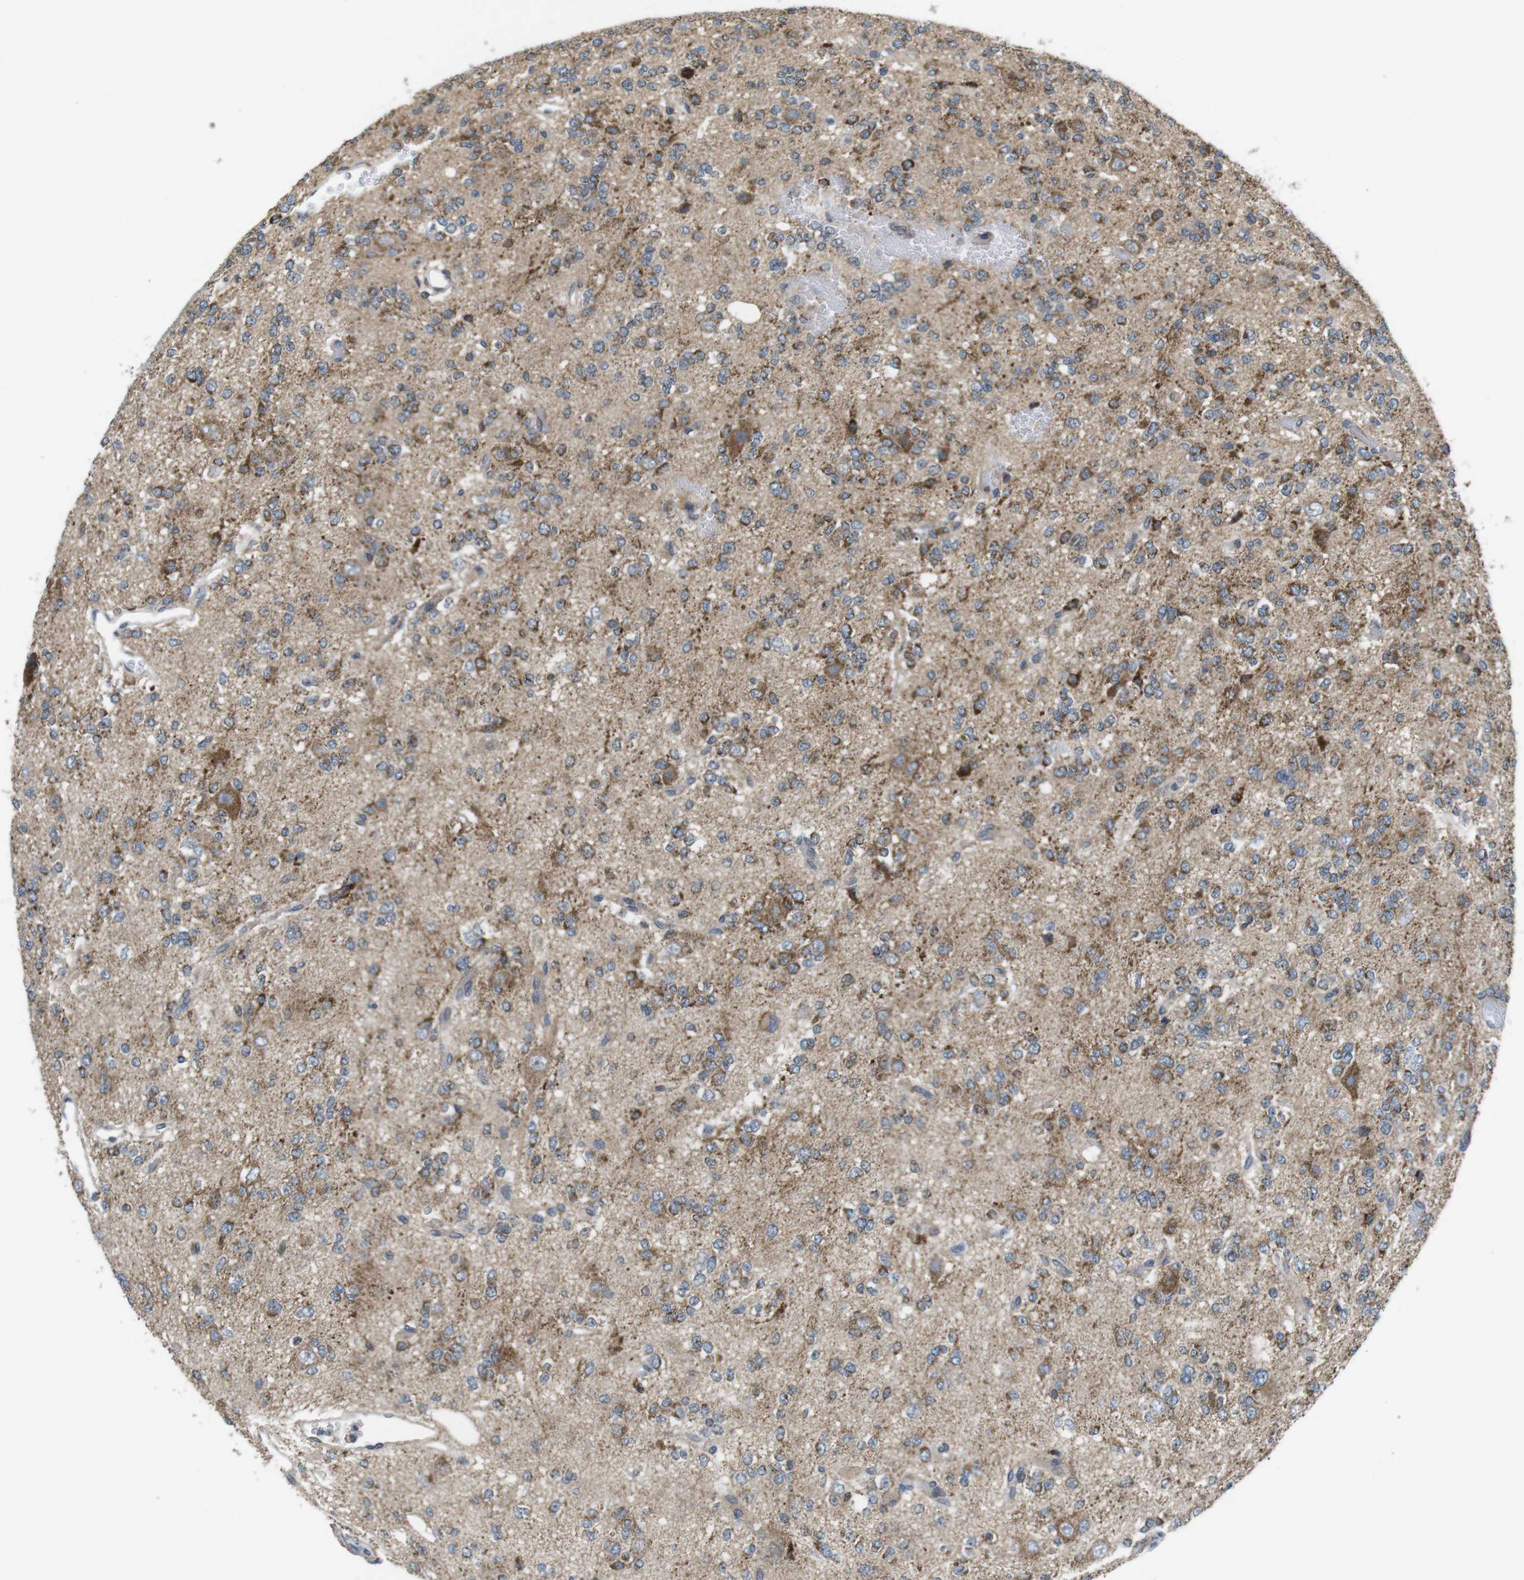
{"staining": {"intensity": "moderate", "quantity": "25%-75%", "location": "nuclear"}, "tissue": "glioma", "cell_type": "Tumor cells", "image_type": "cancer", "snomed": [{"axis": "morphology", "description": "Glioma, malignant, Low grade"}, {"axis": "topography", "description": "Brain"}], "caption": "IHC image of low-grade glioma (malignant) stained for a protein (brown), which shows medium levels of moderate nuclear positivity in about 25%-75% of tumor cells.", "gene": "BACE1", "patient": {"sex": "male", "age": 38}}